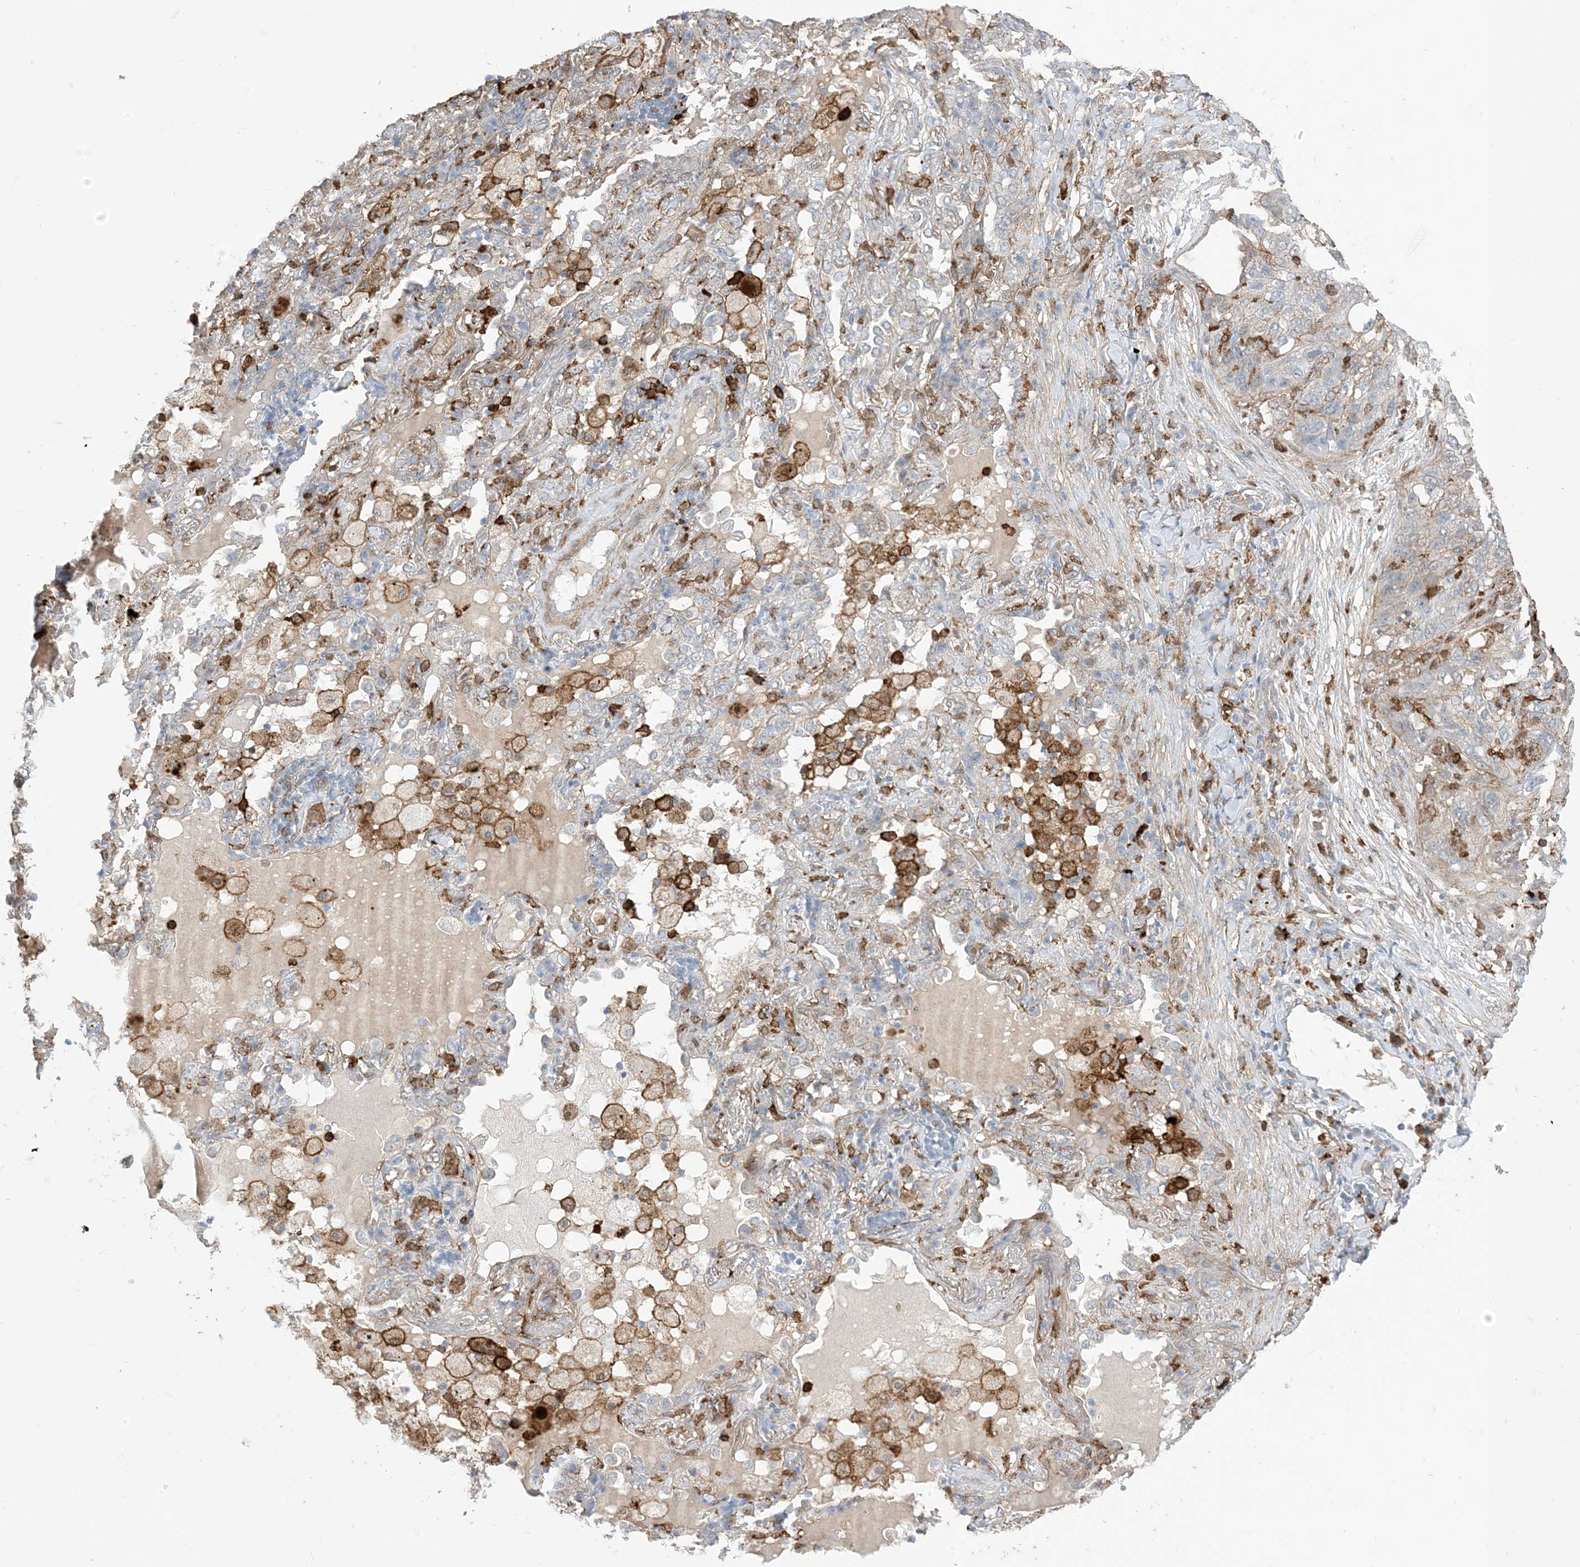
{"staining": {"intensity": "negative", "quantity": "none", "location": "none"}, "tissue": "lung cancer", "cell_type": "Tumor cells", "image_type": "cancer", "snomed": [{"axis": "morphology", "description": "Squamous cell carcinoma, NOS"}, {"axis": "topography", "description": "Lung"}], "caption": "Immunohistochemistry (IHC) image of human lung cancer (squamous cell carcinoma) stained for a protein (brown), which exhibits no expression in tumor cells. (Stains: DAB (3,3'-diaminobenzidine) IHC with hematoxylin counter stain, Microscopy: brightfield microscopy at high magnification).", "gene": "GSN", "patient": {"sex": "female", "age": 63}}